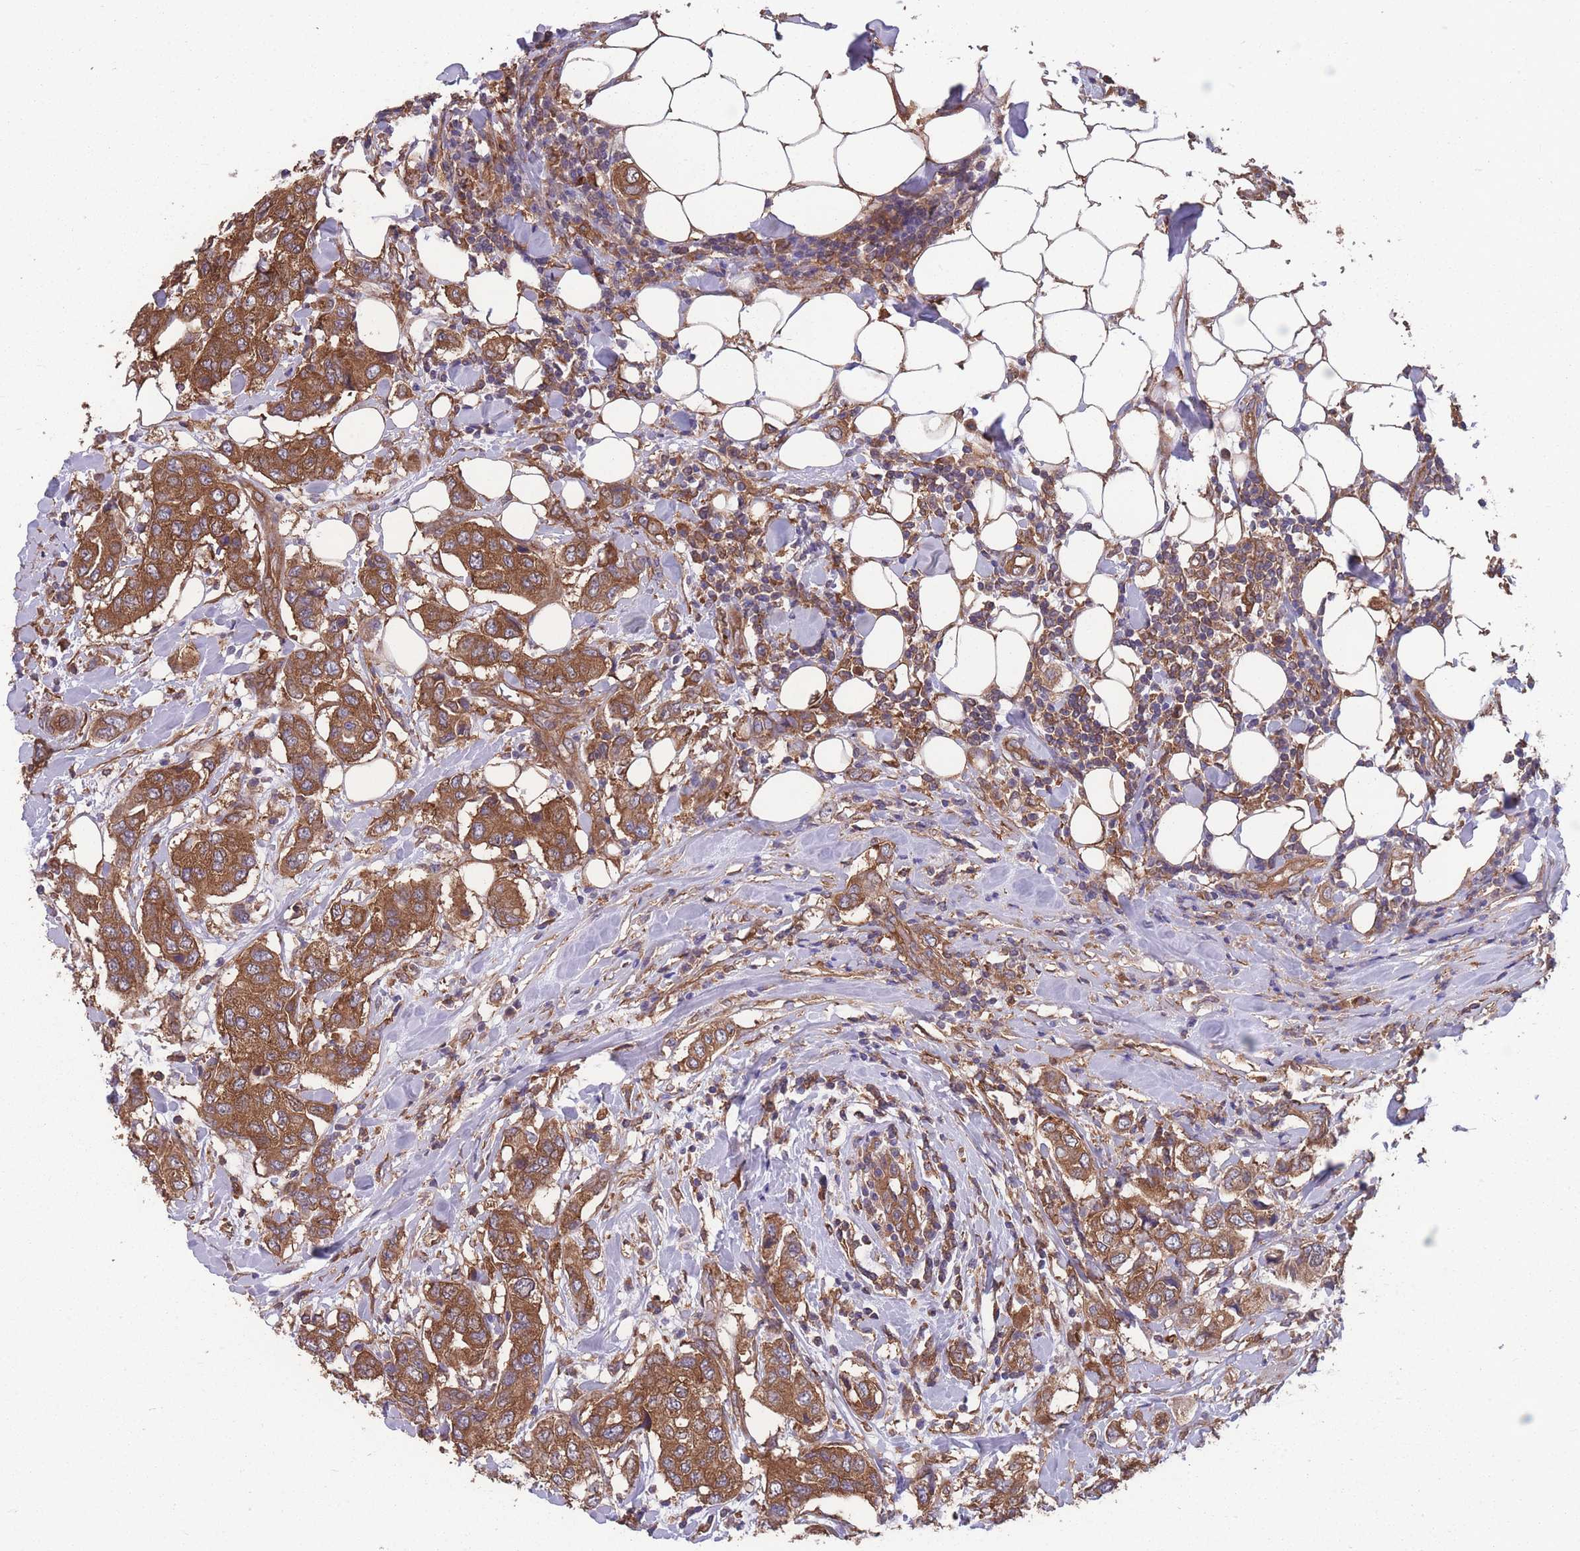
{"staining": {"intensity": "moderate", "quantity": ">75%", "location": "cytoplasmic/membranous"}, "tissue": "breast cancer", "cell_type": "Tumor cells", "image_type": "cancer", "snomed": [{"axis": "morphology", "description": "Lobular carcinoma"}, {"axis": "topography", "description": "Breast"}], "caption": "Immunohistochemistry (DAB) staining of human breast cancer exhibits moderate cytoplasmic/membranous protein staining in approximately >75% of tumor cells. (DAB IHC, brown staining for protein, blue staining for nuclei).", "gene": "ZPR1", "patient": {"sex": "female", "age": 51}}